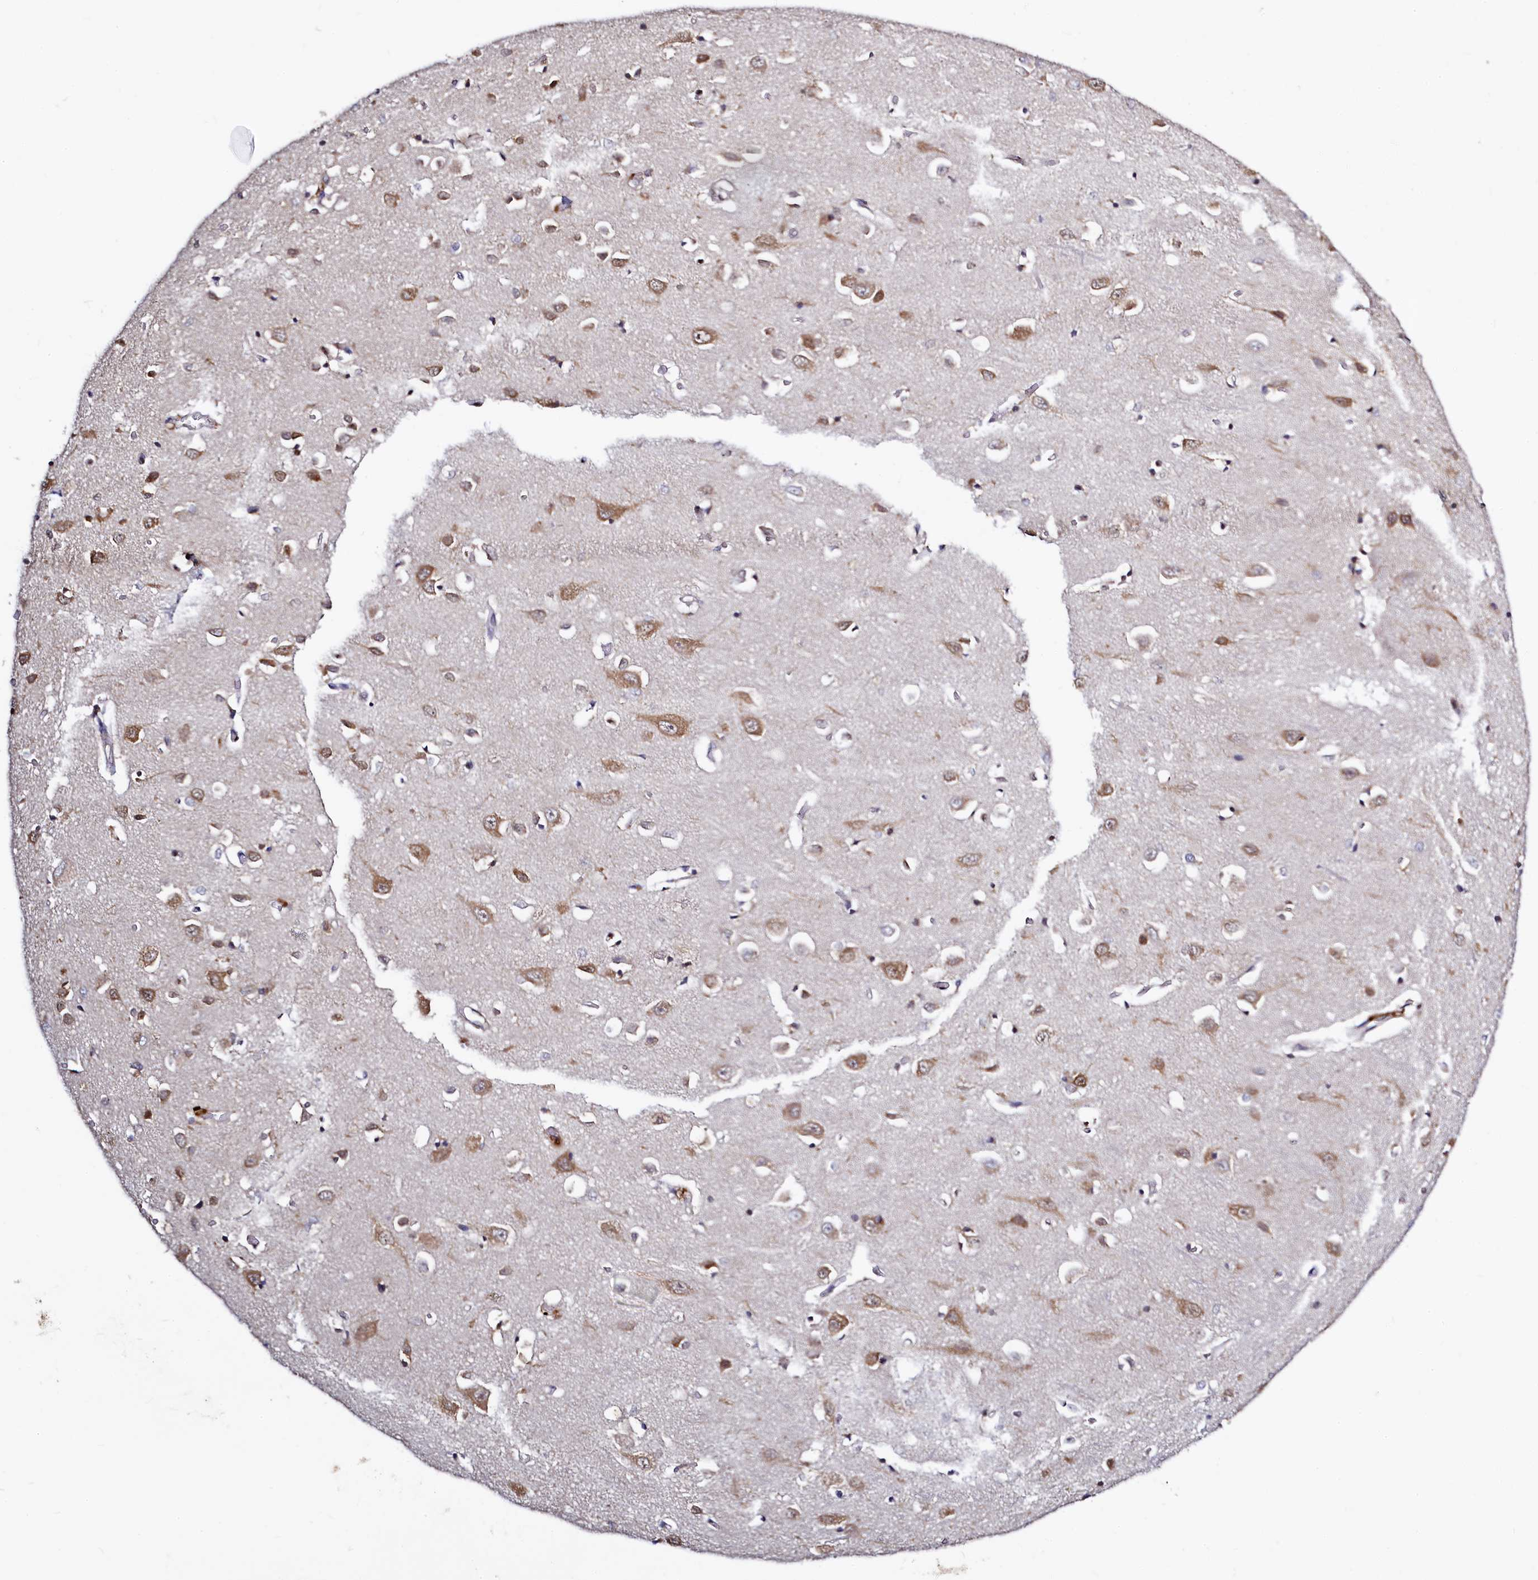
{"staining": {"intensity": "weak", "quantity": ">75%", "location": "cytoplasmic/membranous,nuclear"}, "tissue": "cerebral cortex", "cell_type": "Endothelial cells", "image_type": "normal", "snomed": [{"axis": "morphology", "description": "Normal tissue, NOS"}, {"axis": "topography", "description": "Cerebral cortex"}], "caption": "The immunohistochemical stain labels weak cytoplasmic/membranous,nuclear staining in endothelial cells of unremarkable cerebral cortex.", "gene": "SEC24C", "patient": {"sex": "female", "age": 64}}